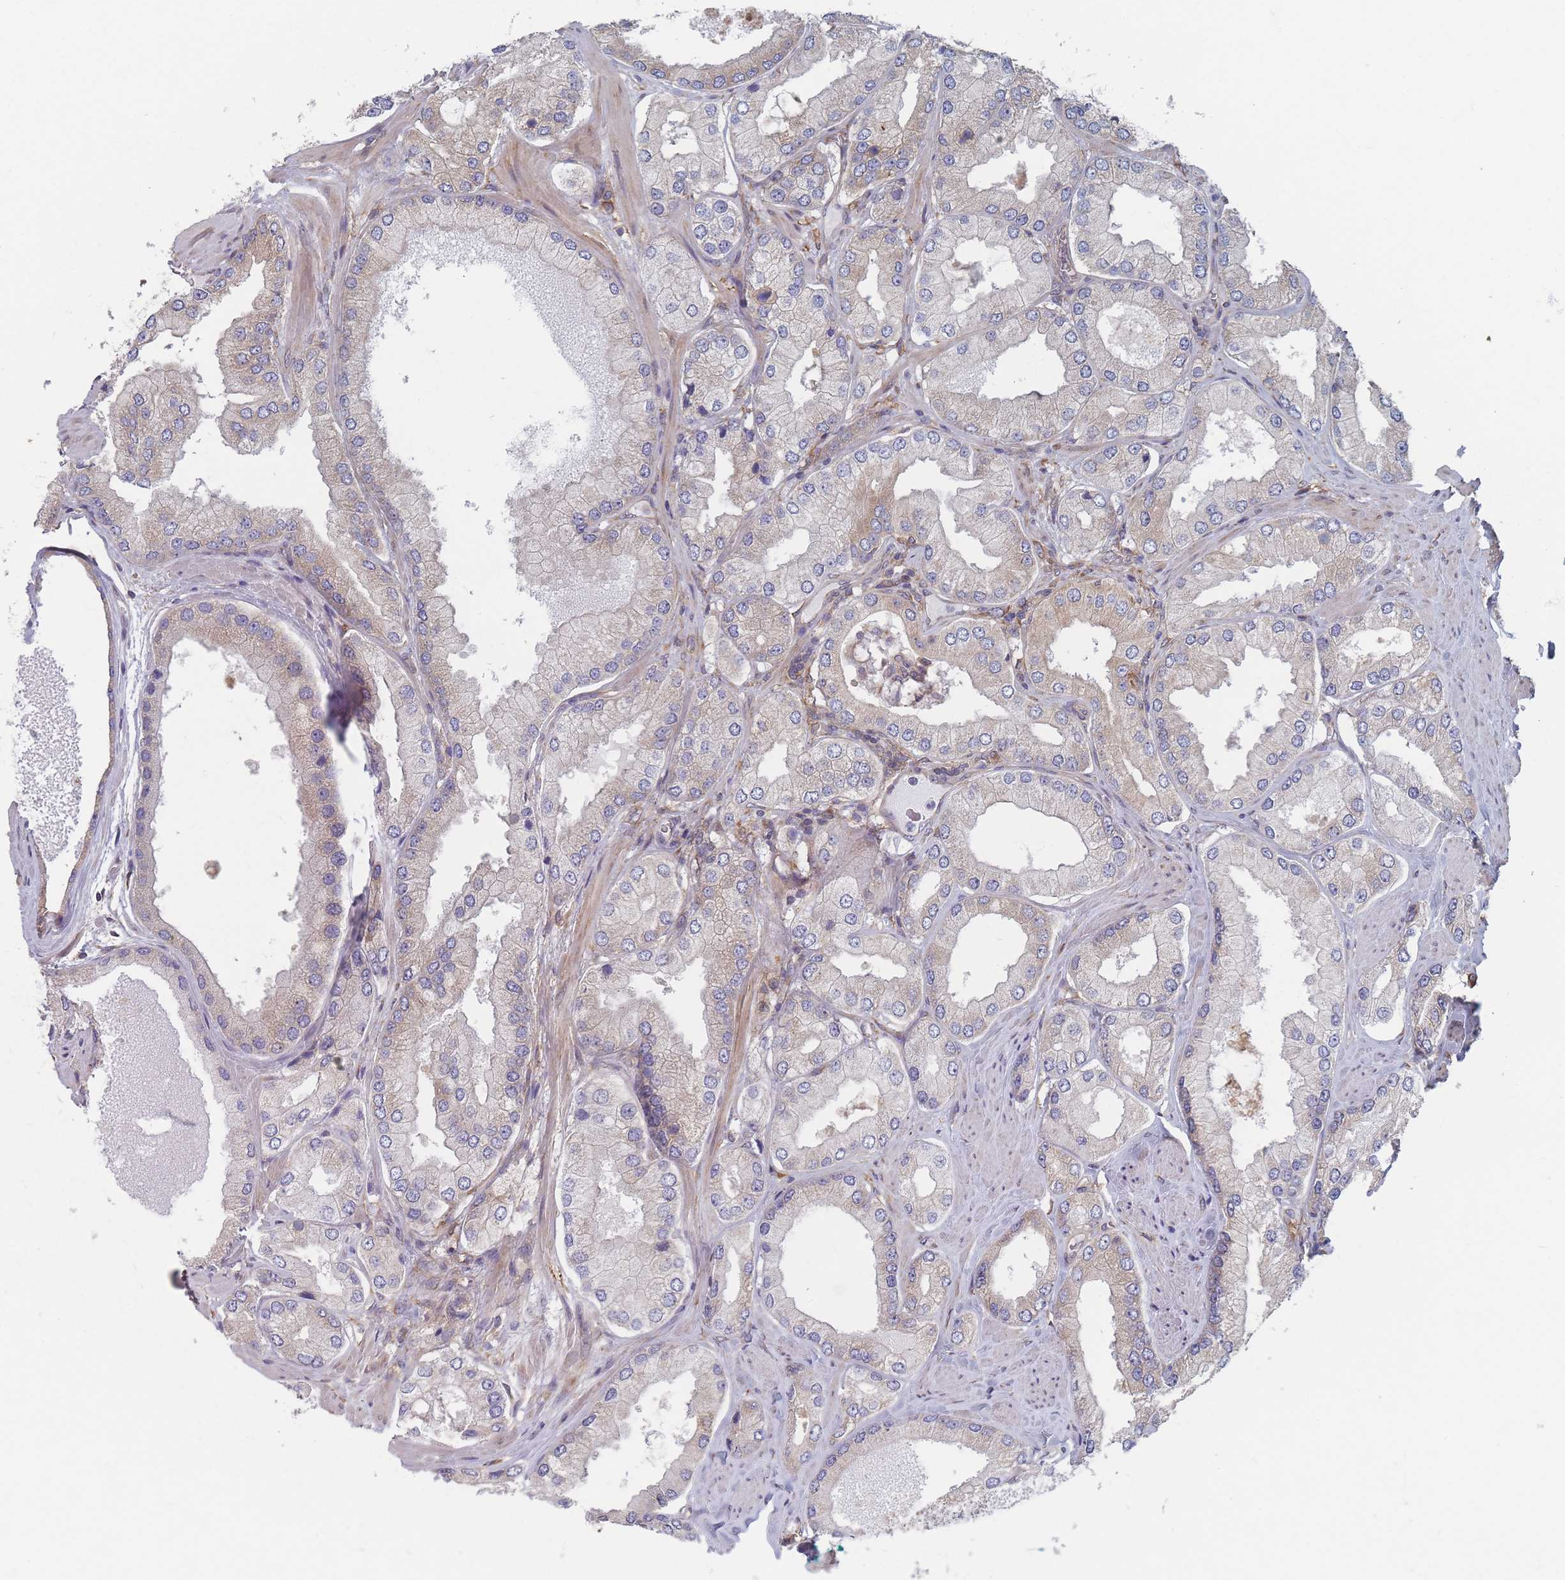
{"staining": {"intensity": "weak", "quantity": "<25%", "location": "cytoplasmic/membranous"}, "tissue": "prostate cancer", "cell_type": "Tumor cells", "image_type": "cancer", "snomed": [{"axis": "morphology", "description": "Adenocarcinoma, Low grade"}, {"axis": "topography", "description": "Prostate"}], "caption": "DAB immunohistochemical staining of human prostate cancer (low-grade adenocarcinoma) shows no significant expression in tumor cells.", "gene": "KDSR", "patient": {"sex": "male", "age": 42}}